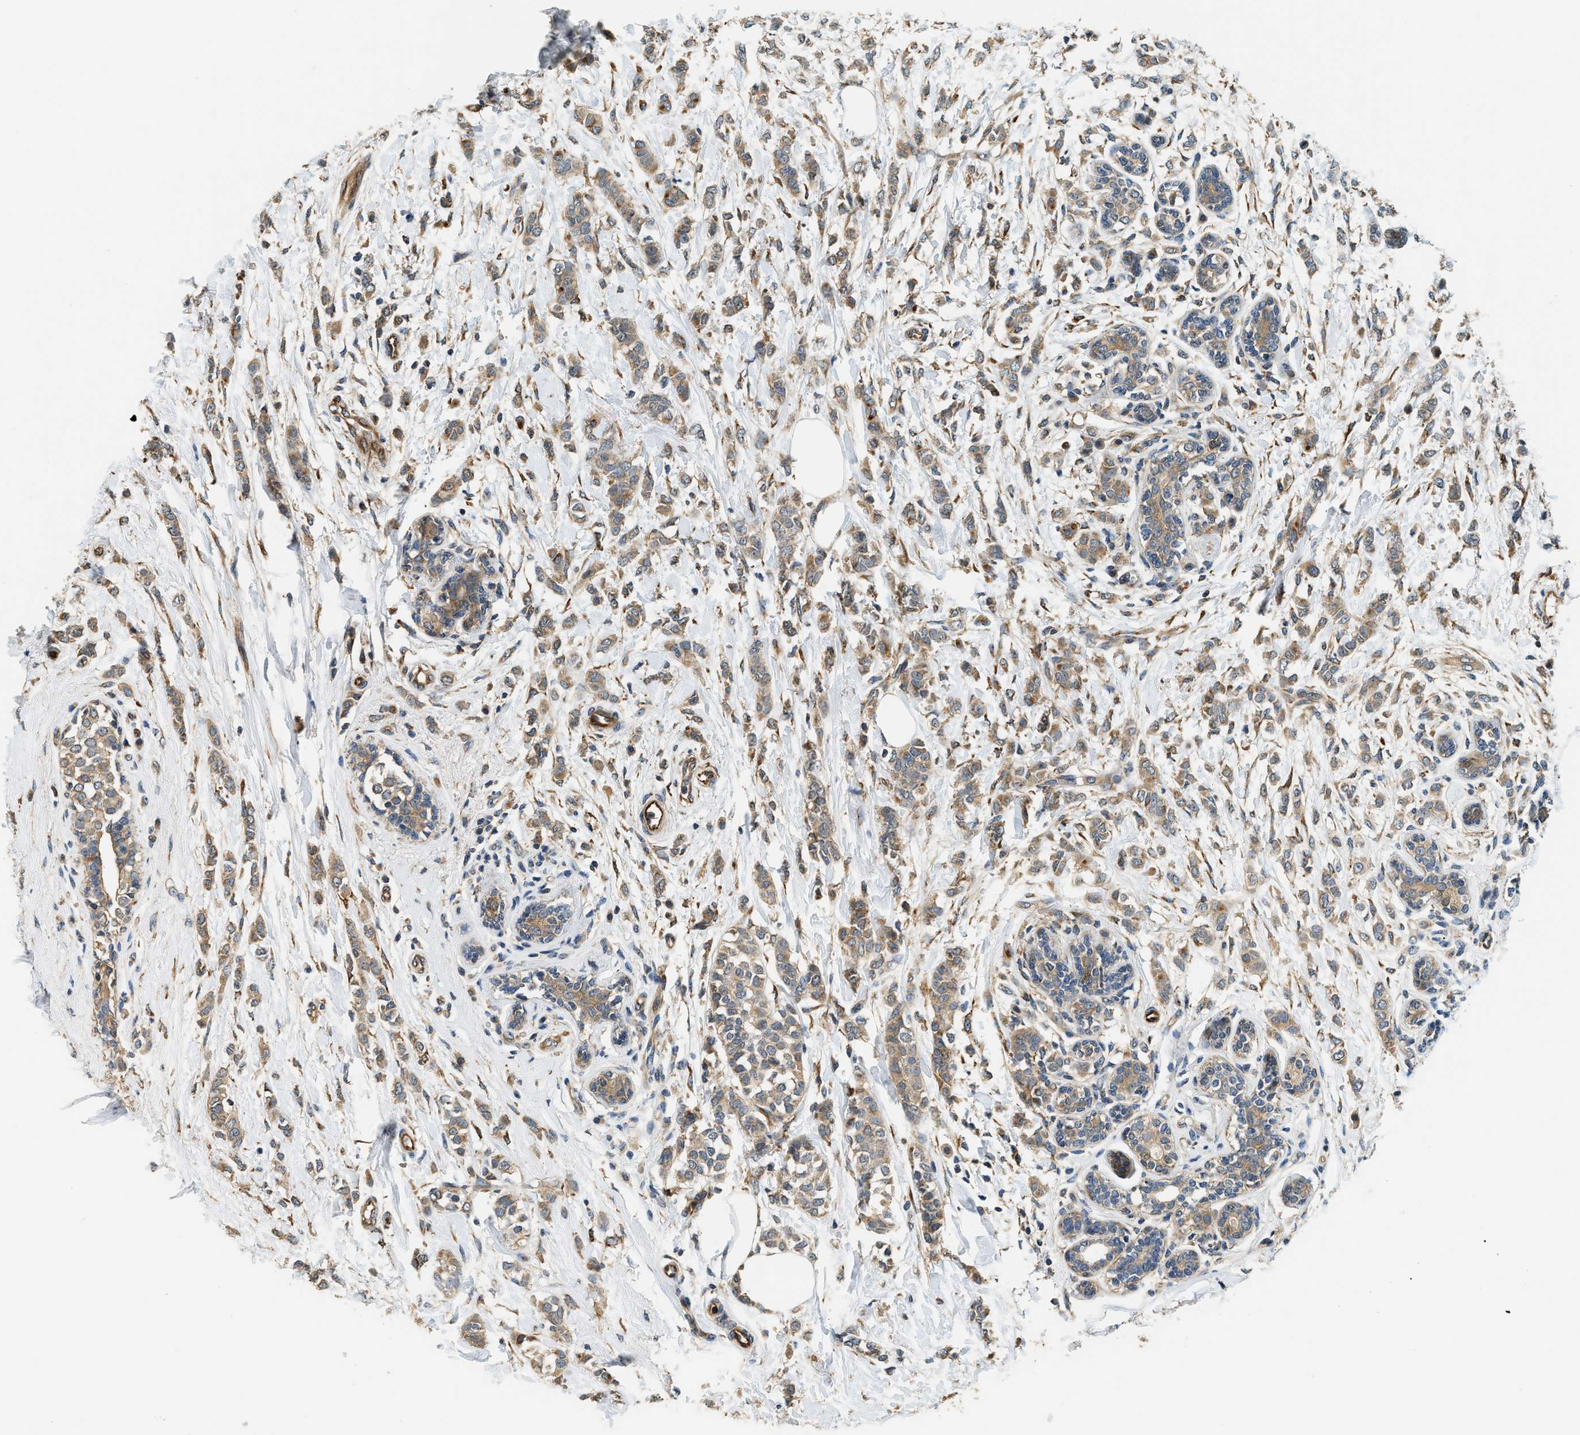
{"staining": {"intensity": "moderate", "quantity": ">75%", "location": "cytoplasmic/membranous"}, "tissue": "breast cancer", "cell_type": "Tumor cells", "image_type": "cancer", "snomed": [{"axis": "morphology", "description": "Lobular carcinoma, in situ"}, {"axis": "morphology", "description": "Lobular carcinoma"}, {"axis": "topography", "description": "Breast"}], "caption": "Immunohistochemistry (IHC) of lobular carcinoma (breast) exhibits medium levels of moderate cytoplasmic/membranous staining in approximately >75% of tumor cells.", "gene": "ALOX12", "patient": {"sex": "female", "age": 41}}